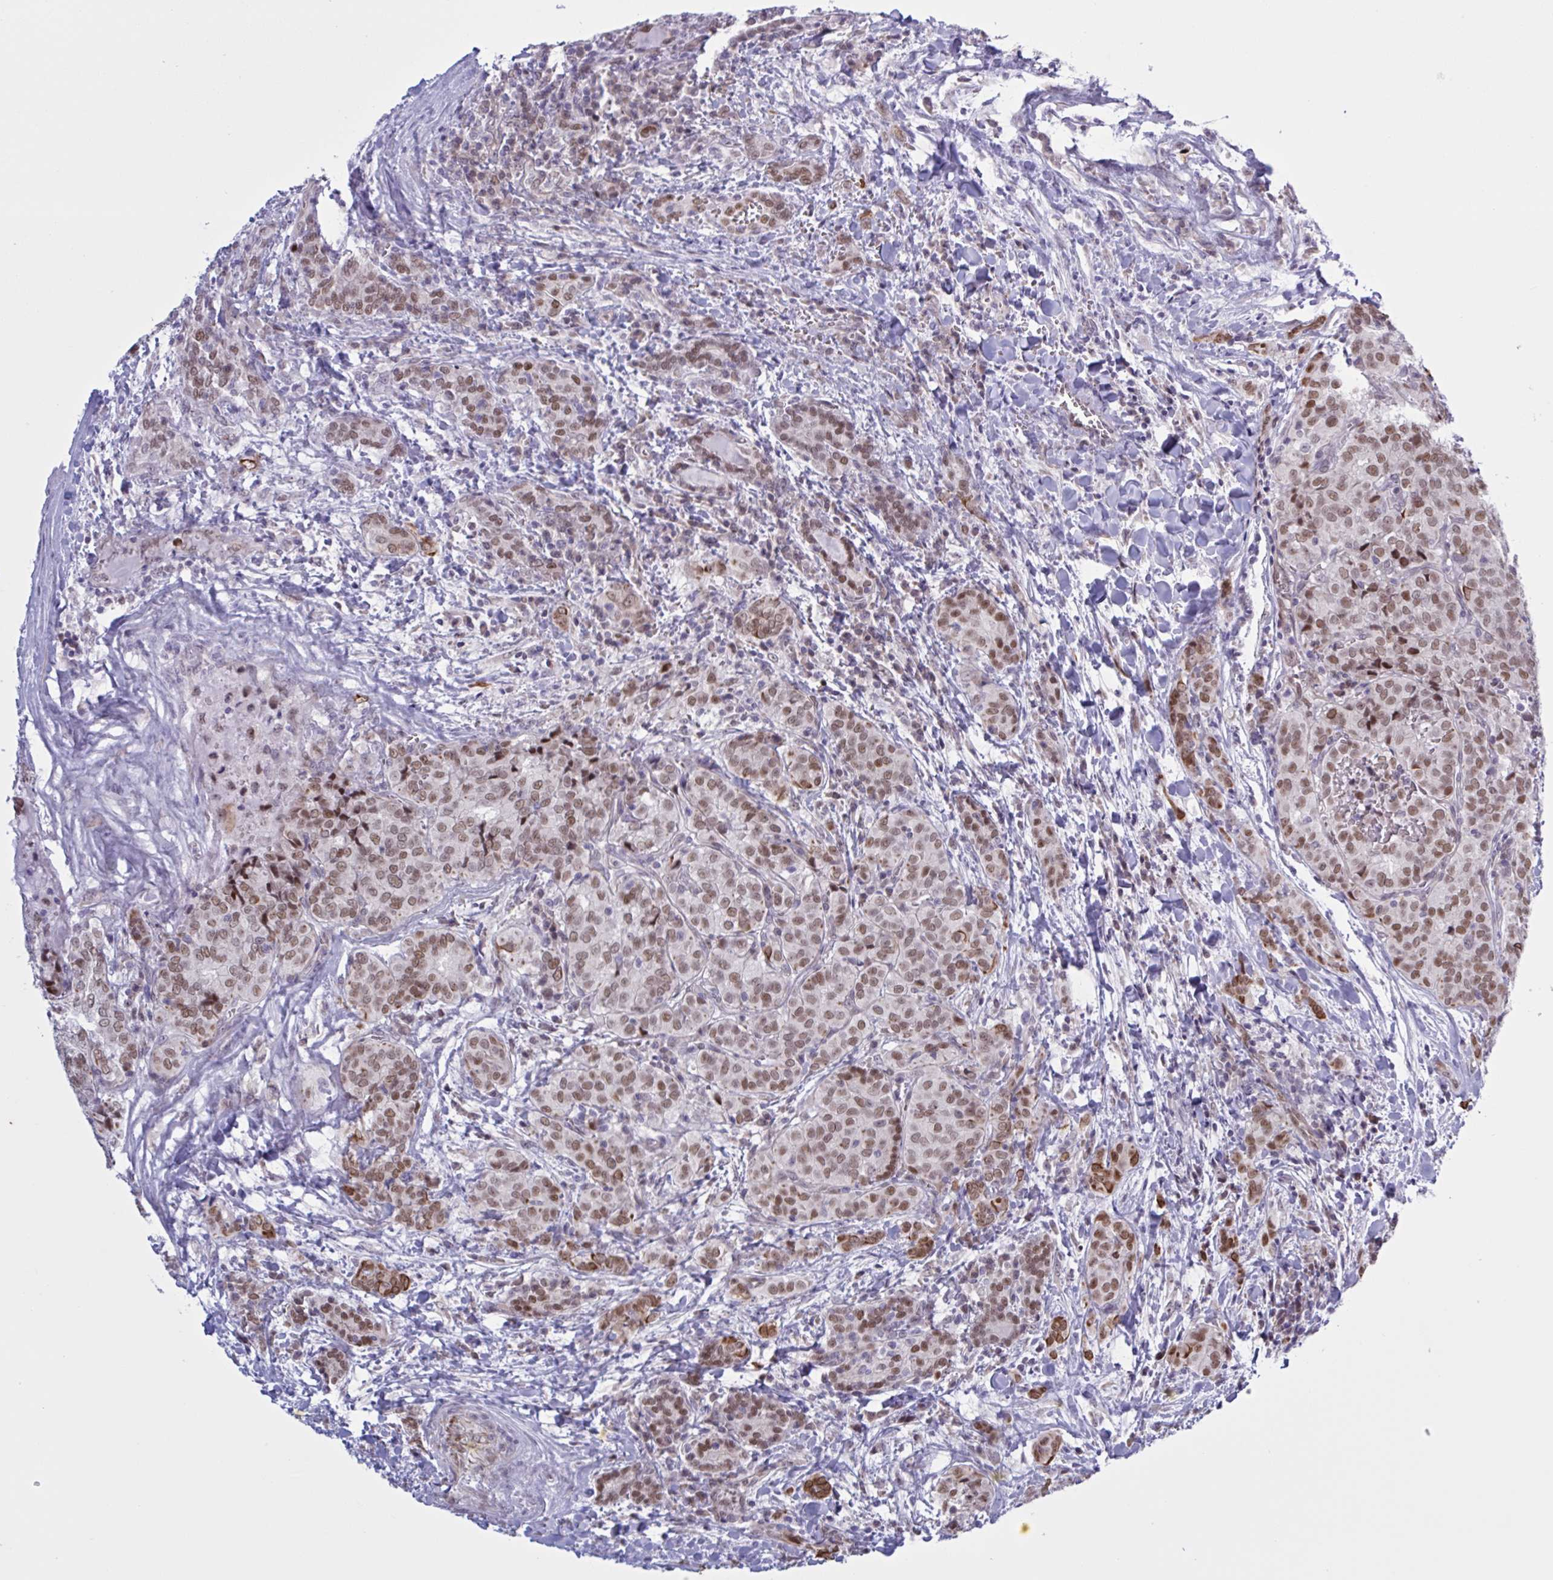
{"staining": {"intensity": "moderate", "quantity": ">75%", "location": "nuclear"}, "tissue": "thyroid cancer", "cell_type": "Tumor cells", "image_type": "cancer", "snomed": [{"axis": "morphology", "description": "Papillary adenocarcinoma, NOS"}, {"axis": "topography", "description": "Thyroid gland"}], "caption": "This image shows immunohistochemistry (IHC) staining of human papillary adenocarcinoma (thyroid), with medium moderate nuclear staining in about >75% of tumor cells.", "gene": "PRMT6", "patient": {"sex": "female", "age": 30}}